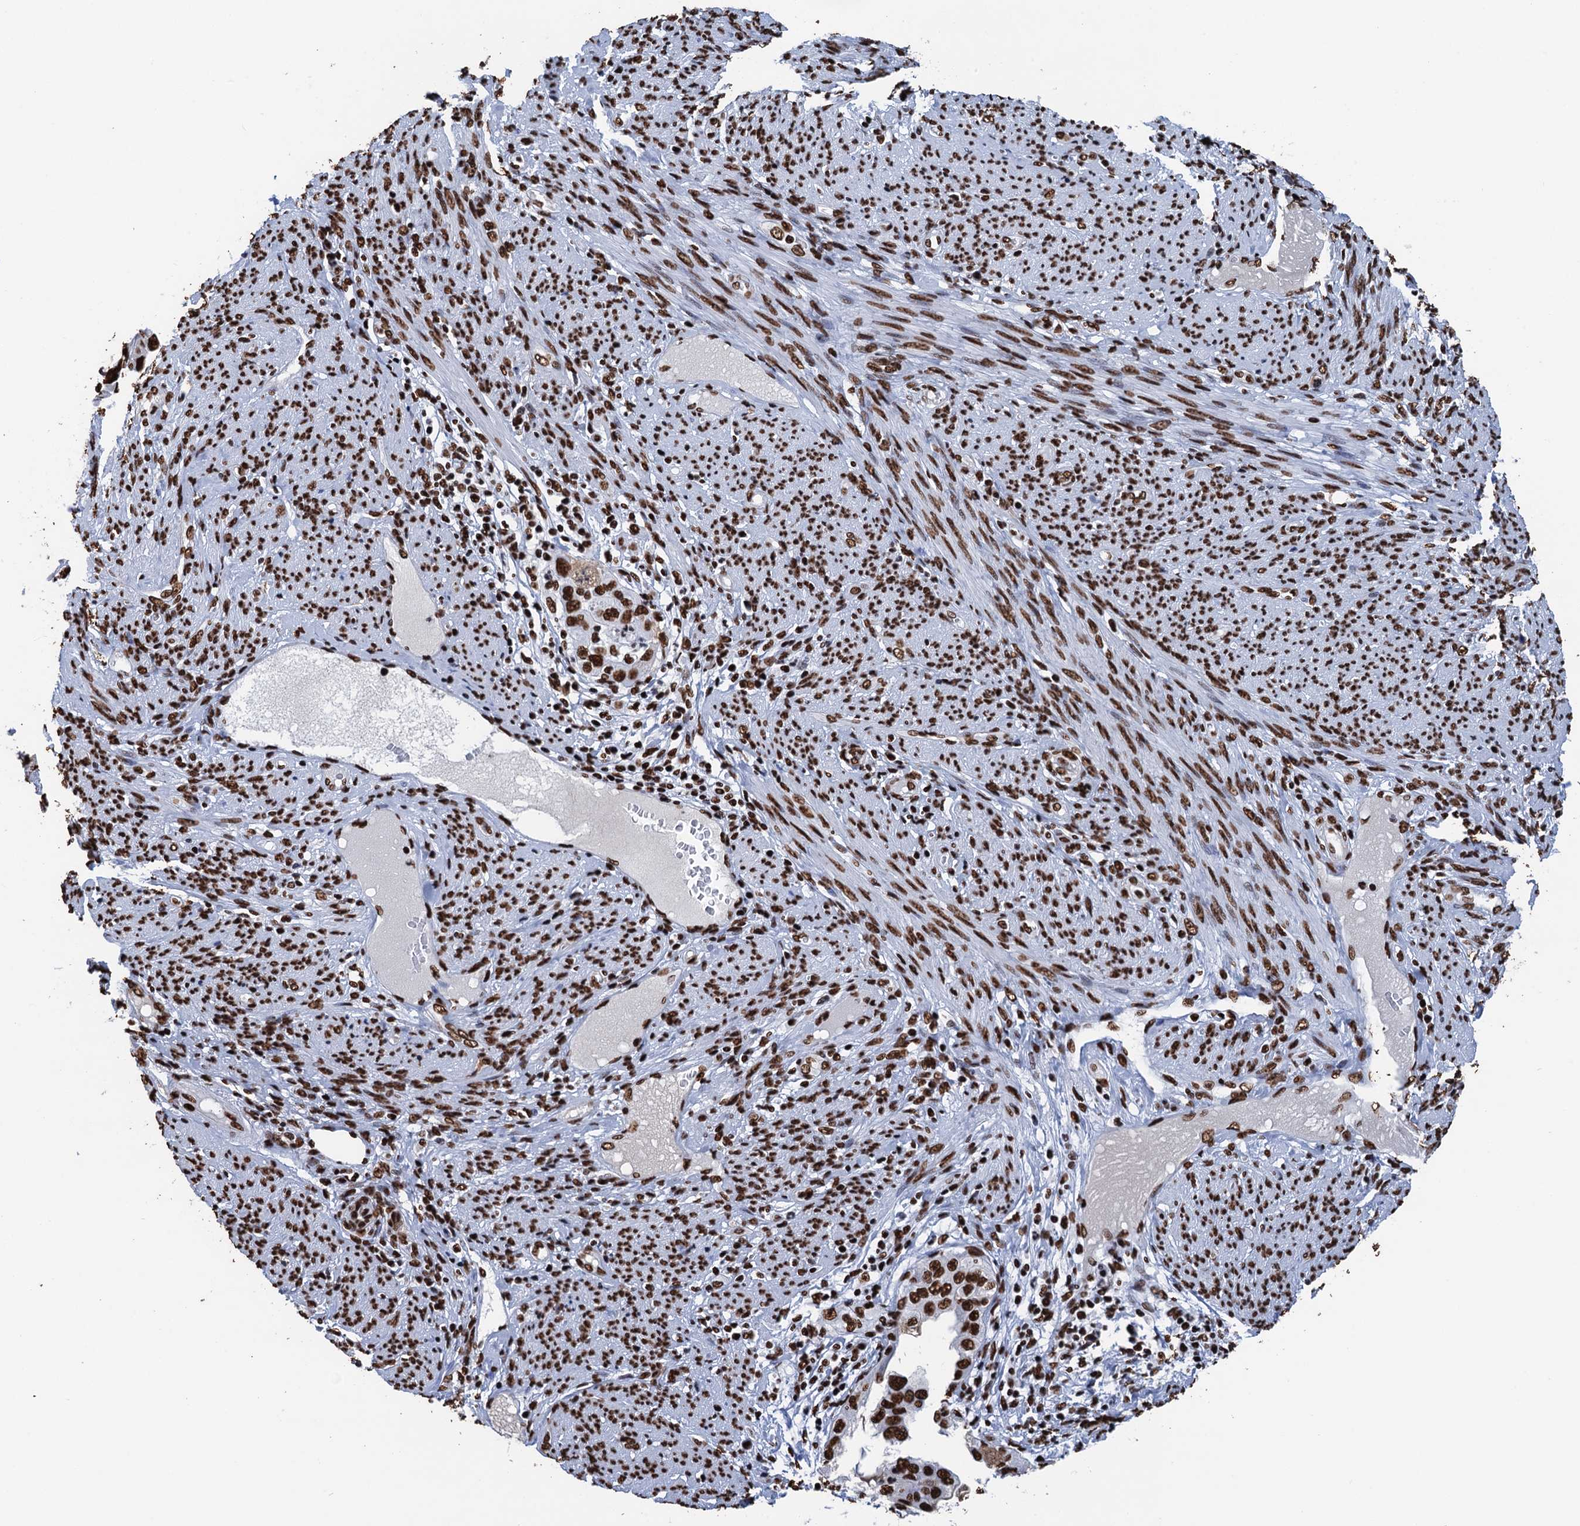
{"staining": {"intensity": "strong", "quantity": ">75%", "location": "nuclear"}, "tissue": "endometrial cancer", "cell_type": "Tumor cells", "image_type": "cancer", "snomed": [{"axis": "morphology", "description": "Adenocarcinoma, NOS"}, {"axis": "topography", "description": "Endometrium"}], "caption": "A high-resolution image shows immunohistochemistry (IHC) staining of endometrial cancer (adenocarcinoma), which shows strong nuclear positivity in approximately >75% of tumor cells.", "gene": "UBA2", "patient": {"sex": "female", "age": 85}}